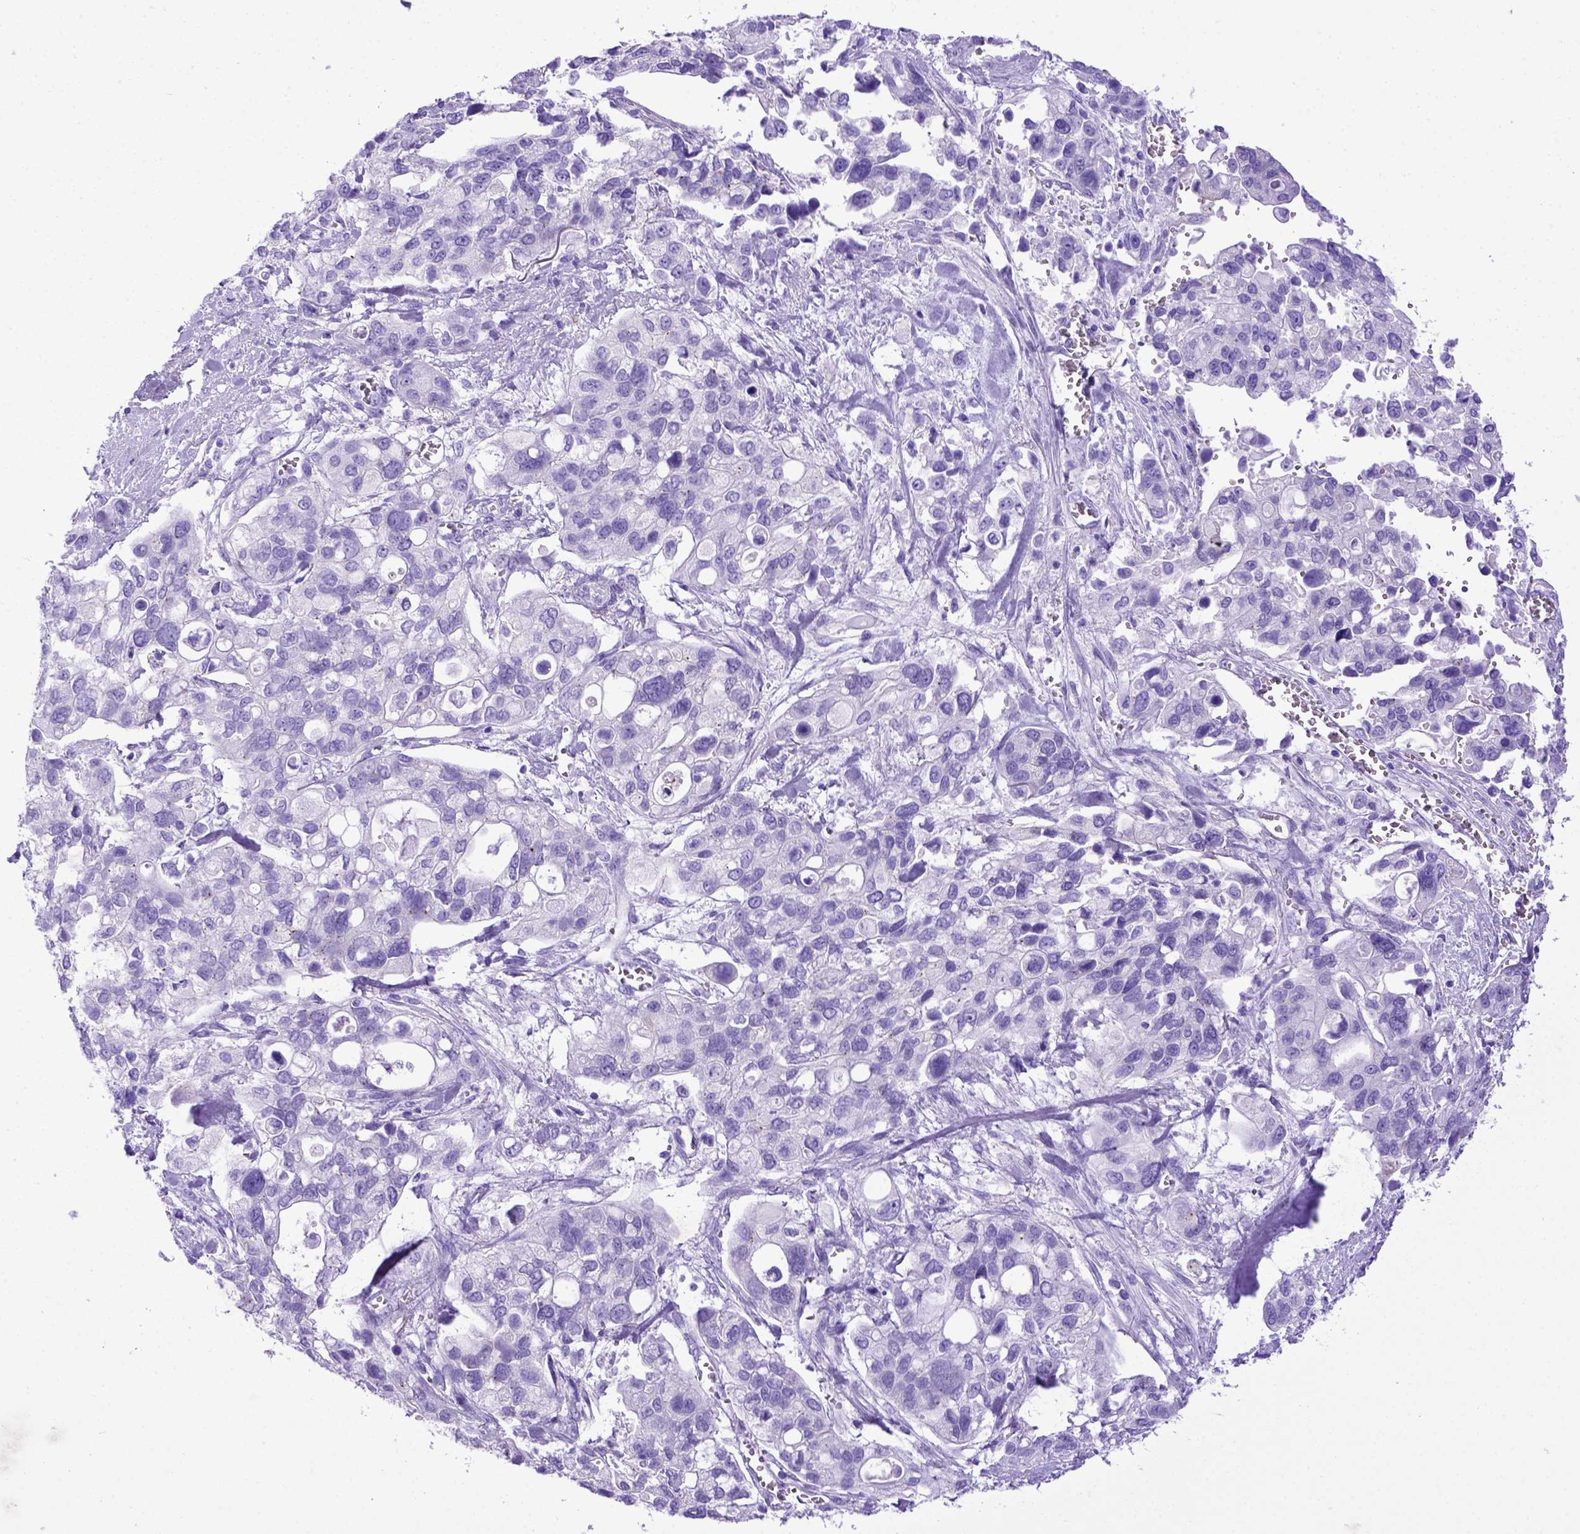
{"staining": {"intensity": "negative", "quantity": "none", "location": "none"}, "tissue": "stomach cancer", "cell_type": "Tumor cells", "image_type": "cancer", "snomed": [{"axis": "morphology", "description": "Adenocarcinoma, NOS"}, {"axis": "topography", "description": "Stomach, upper"}], "caption": "Protein analysis of stomach cancer (adenocarcinoma) demonstrates no significant expression in tumor cells.", "gene": "MEOX2", "patient": {"sex": "female", "age": 81}}